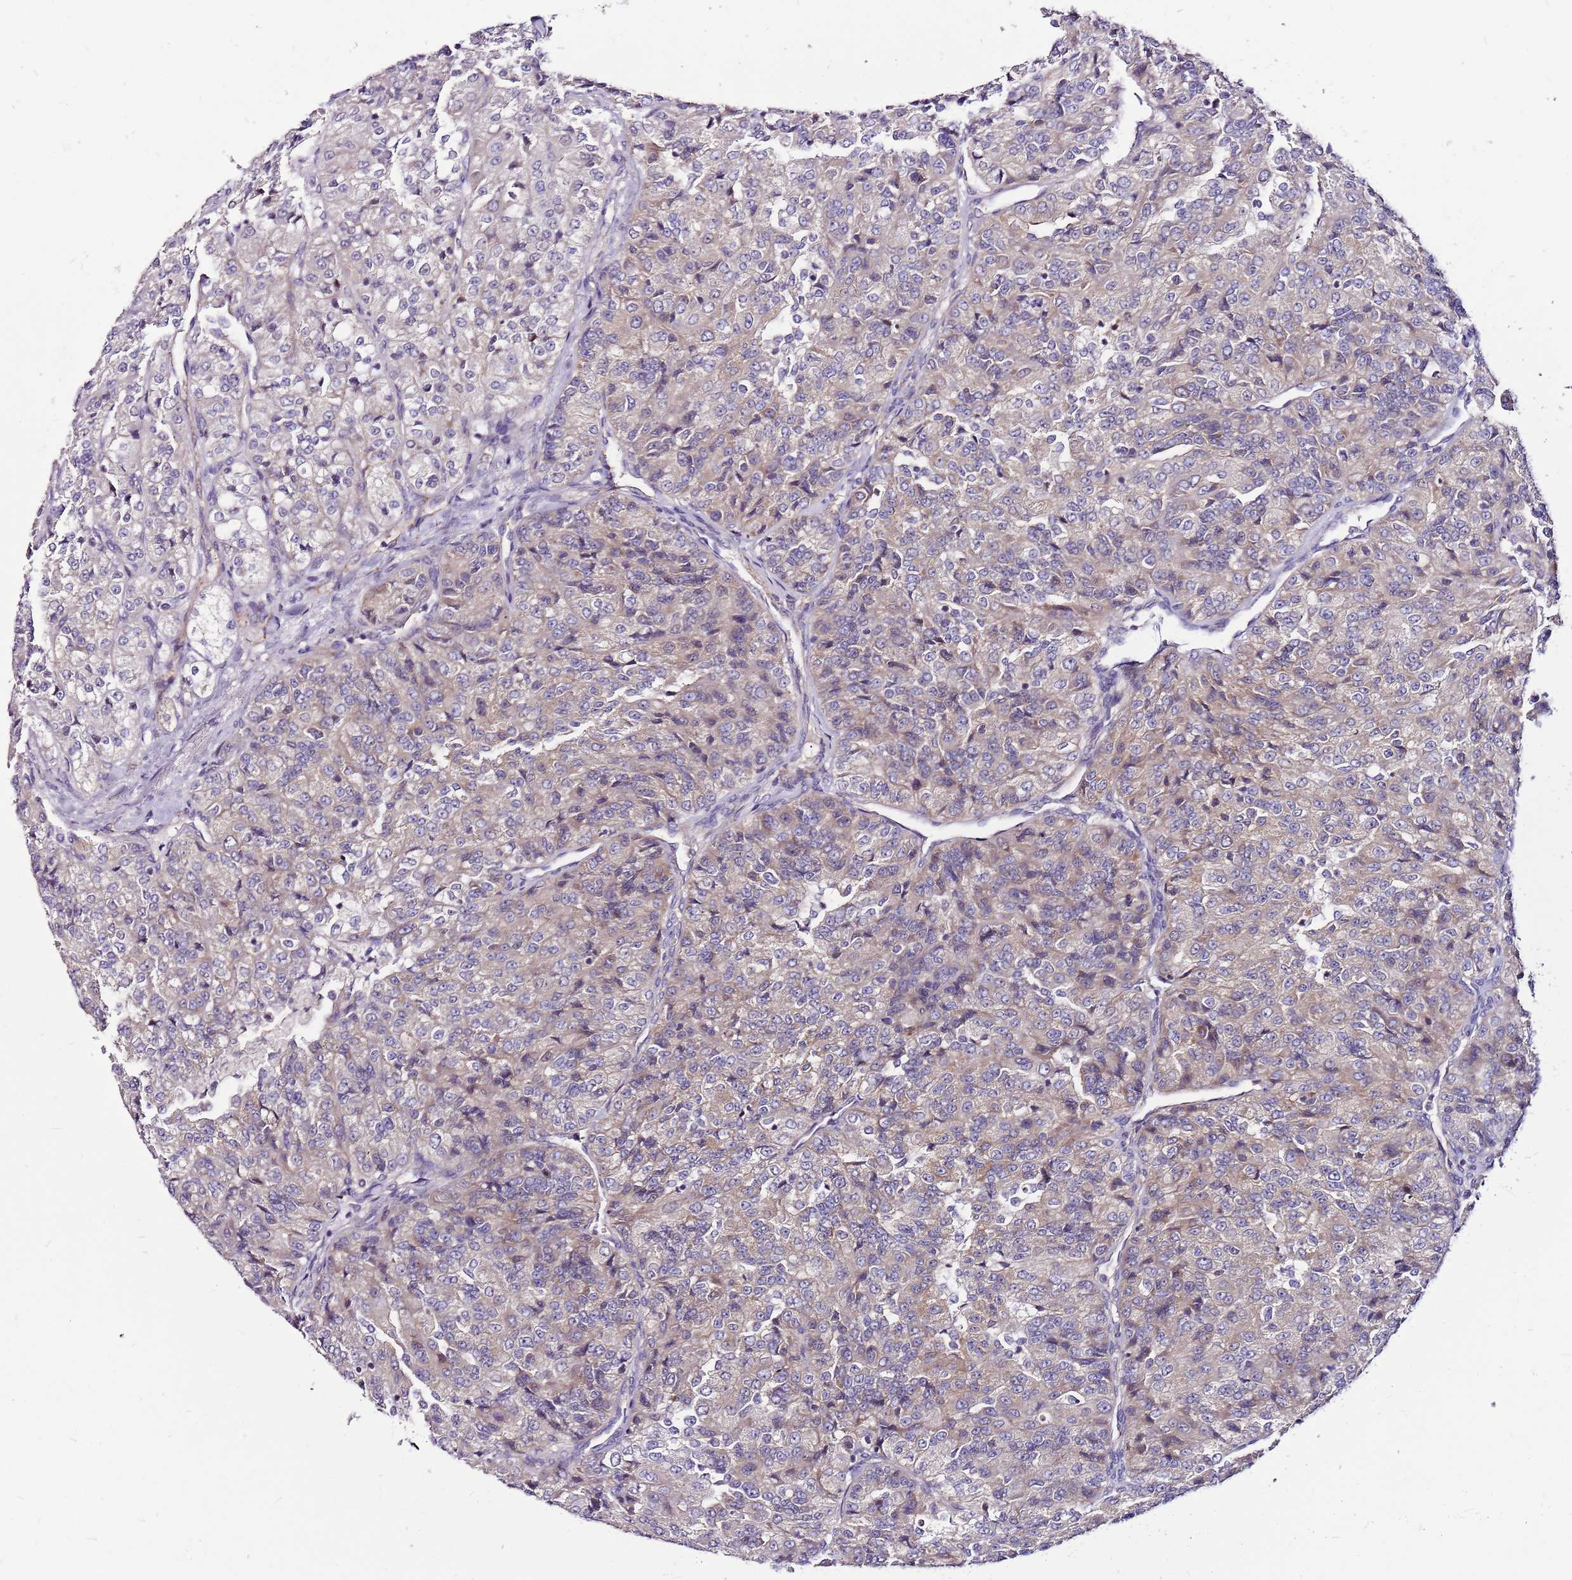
{"staining": {"intensity": "weak", "quantity": "25%-75%", "location": "cytoplasmic/membranous"}, "tissue": "renal cancer", "cell_type": "Tumor cells", "image_type": "cancer", "snomed": [{"axis": "morphology", "description": "Adenocarcinoma, NOS"}, {"axis": "topography", "description": "Kidney"}], "caption": "The histopathology image exhibits staining of adenocarcinoma (renal), revealing weak cytoplasmic/membranous protein staining (brown color) within tumor cells.", "gene": "POLE3", "patient": {"sex": "female", "age": 63}}